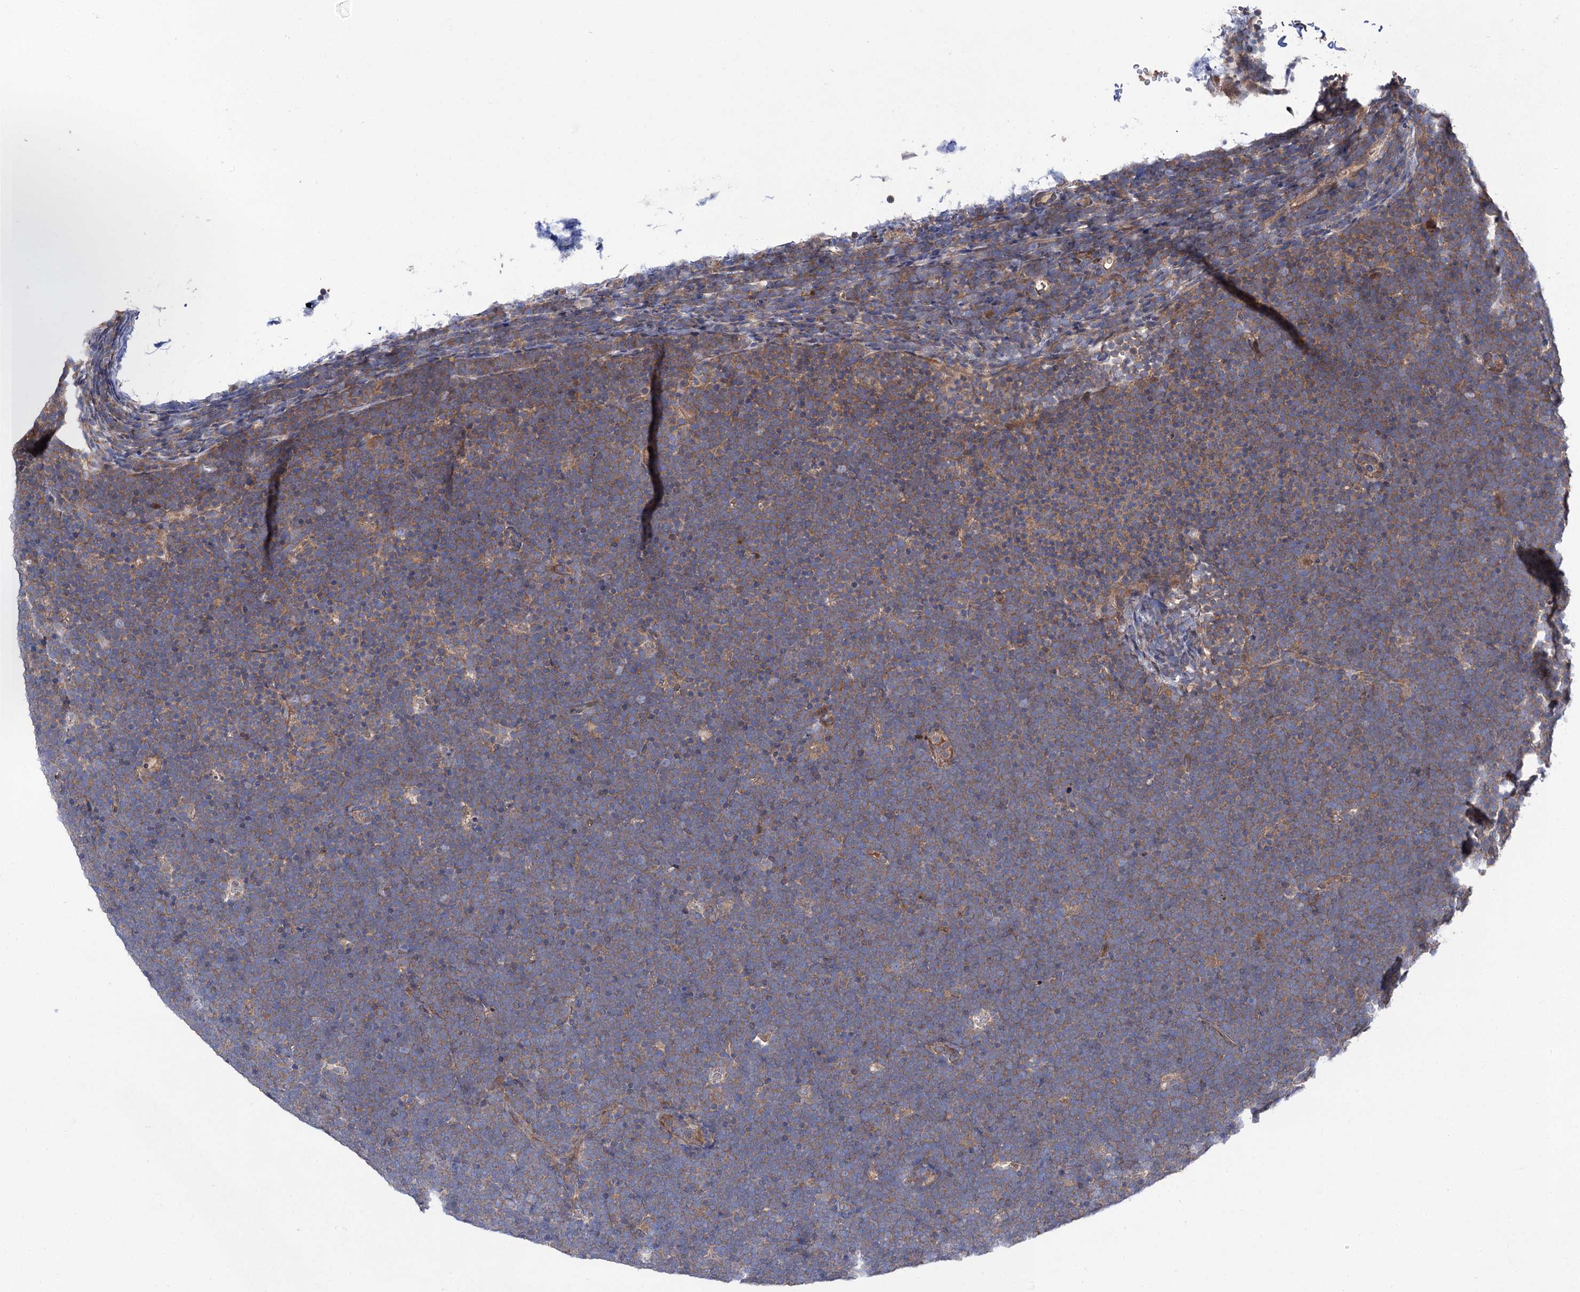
{"staining": {"intensity": "weak", "quantity": ">75%", "location": "cytoplasmic/membranous"}, "tissue": "lymphoma", "cell_type": "Tumor cells", "image_type": "cancer", "snomed": [{"axis": "morphology", "description": "Malignant lymphoma, non-Hodgkin's type, High grade"}, {"axis": "topography", "description": "Lymph node"}], "caption": "An image of high-grade malignant lymphoma, non-Hodgkin's type stained for a protein demonstrates weak cytoplasmic/membranous brown staining in tumor cells.", "gene": "NAA25", "patient": {"sex": "male", "age": 13}}